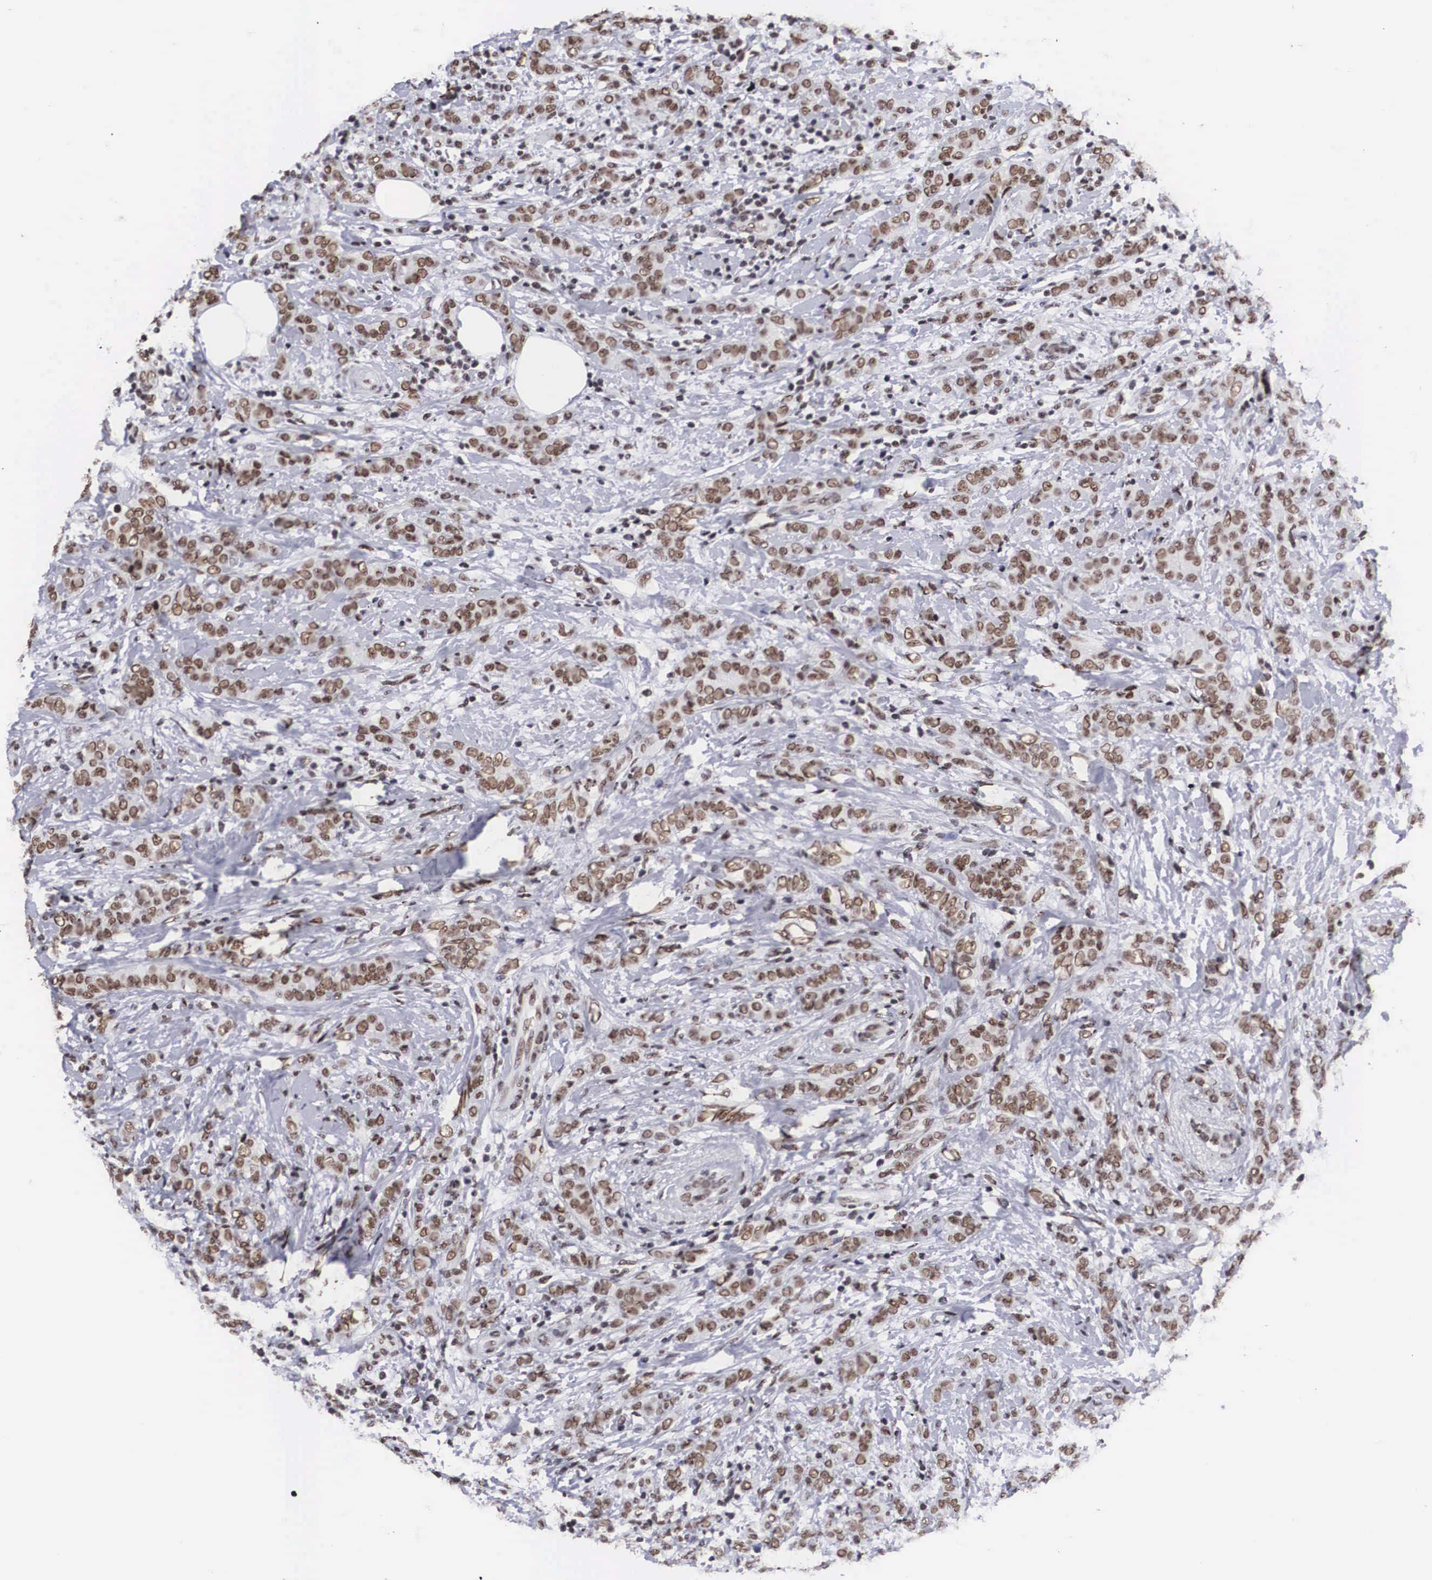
{"staining": {"intensity": "moderate", "quantity": ">75%", "location": "nuclear"}, "tissue": "breast cancer", "cell_type": "Tumor cells", "image_type": "cancer", "snomed": [{"axis": "morphology", "description": "Duct carcinoma"}, {"axis": "topography", "description": "Breast"}], "caption": "There is medium levels of moderate nuclear expression in tumor cells of intraductal carcinoma (breast), as demonstrated by immunohistochemical staining (brown color).", "gene": "ACIN1", "patient": {"sex": "female", "age": 53}}